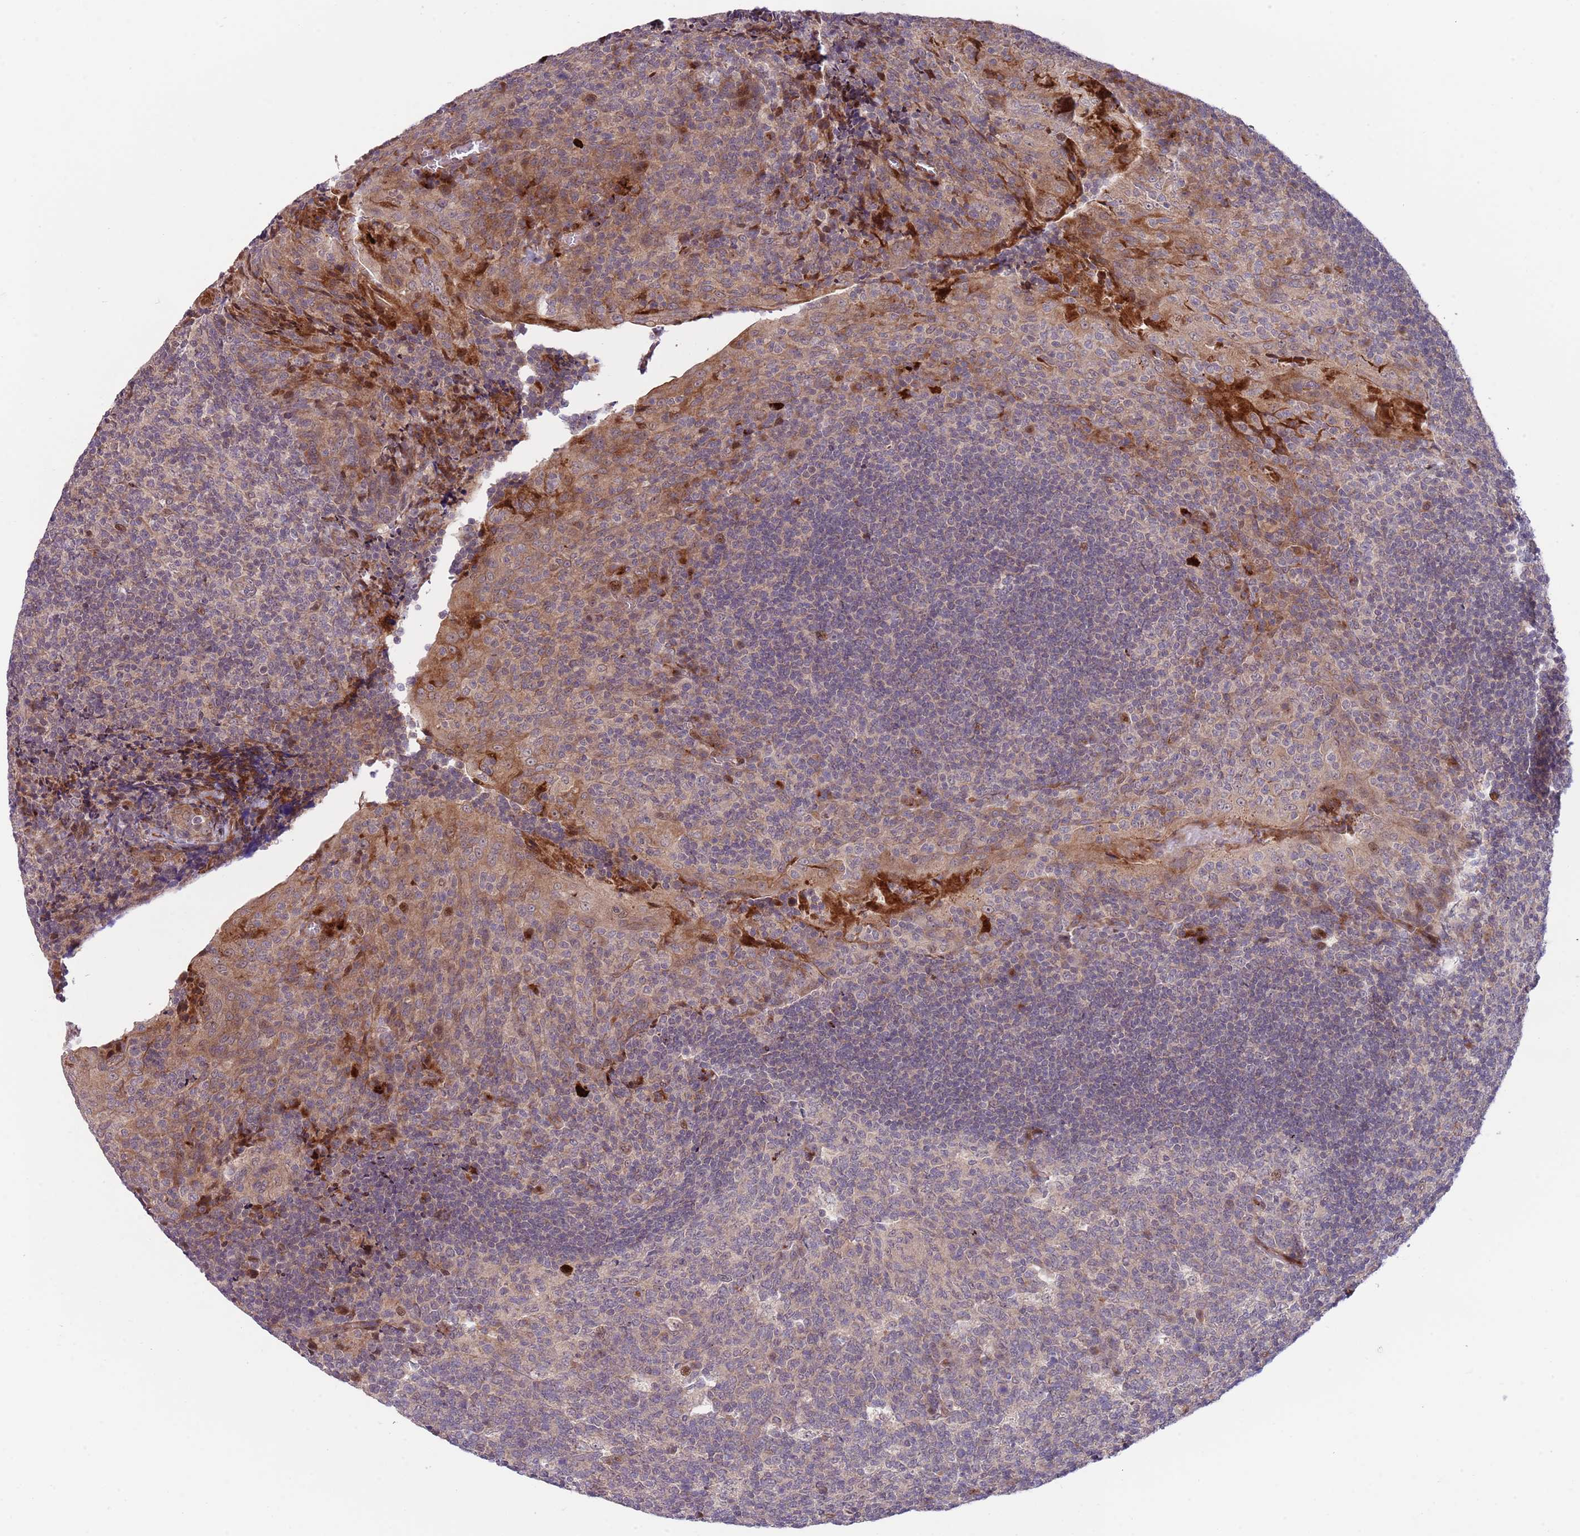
{"staining": {"intensity": "moderate", "quantity": "<25%", "location": "cytoplasmic/membranous,nuclear"}, "tissue": "tonsil", "cell_type": "Germinal center cells", "image_type": "normal", "snomed": [{"axis": "morphology", "description": "Normal tissue, NOS"}, {"axis": "topography", "description": "Tonsil"}], "caption": "Immunohistochemistry (DAB (3,3'-diaminobenzidine)) staining of unremarkable tonsil reveals moderate cytoplasmic/membranous,nuclear protein expression in approximately <25% of germinal center cells.", "gene": "NT5DC4", "patient": {"sex": "male", "age": 17}}